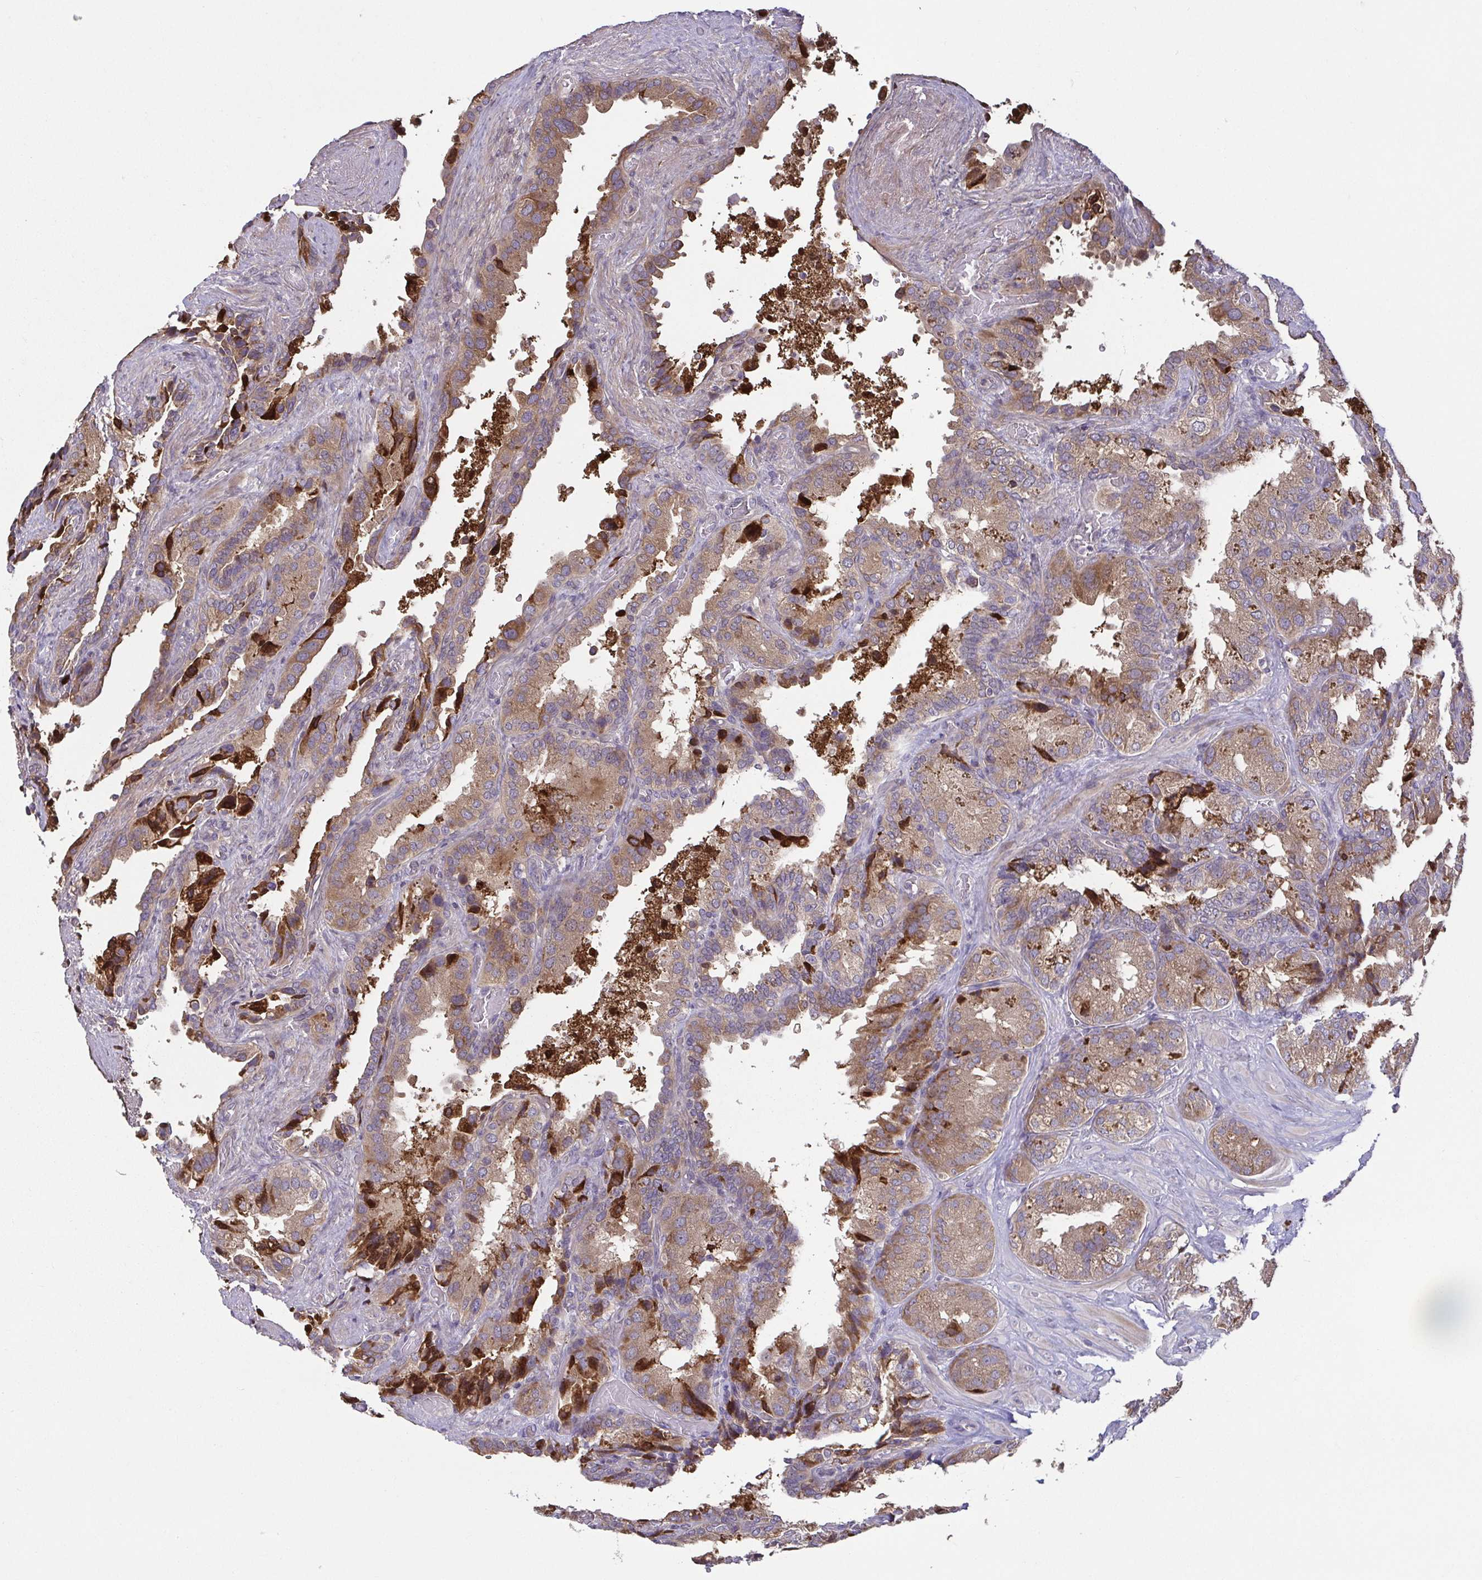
{"staining": {"intensity": "moderate", "quantity": ">75%", "location": "cytoplasmic/membranous"}, "tissue": "seminal vesicle", "cell_type": "Glandular cells", "image_type": "normal", "snomed": [{"axis": "morphology", "description": "Normal tissue, NOS"}, {"axis": "topography", "description": "Seminal veicle"}], "caption": "Moderate cytoplasmic/membranous expression is present in about >75% of glandular cells in benign seminal vesicle. (DAB (3,3'-diaminobenzidine) = brown stain, brightfield microscopy at high magnification).", "gene": "OSBPL7", "patient": {"sex": "male", "age": 60}}